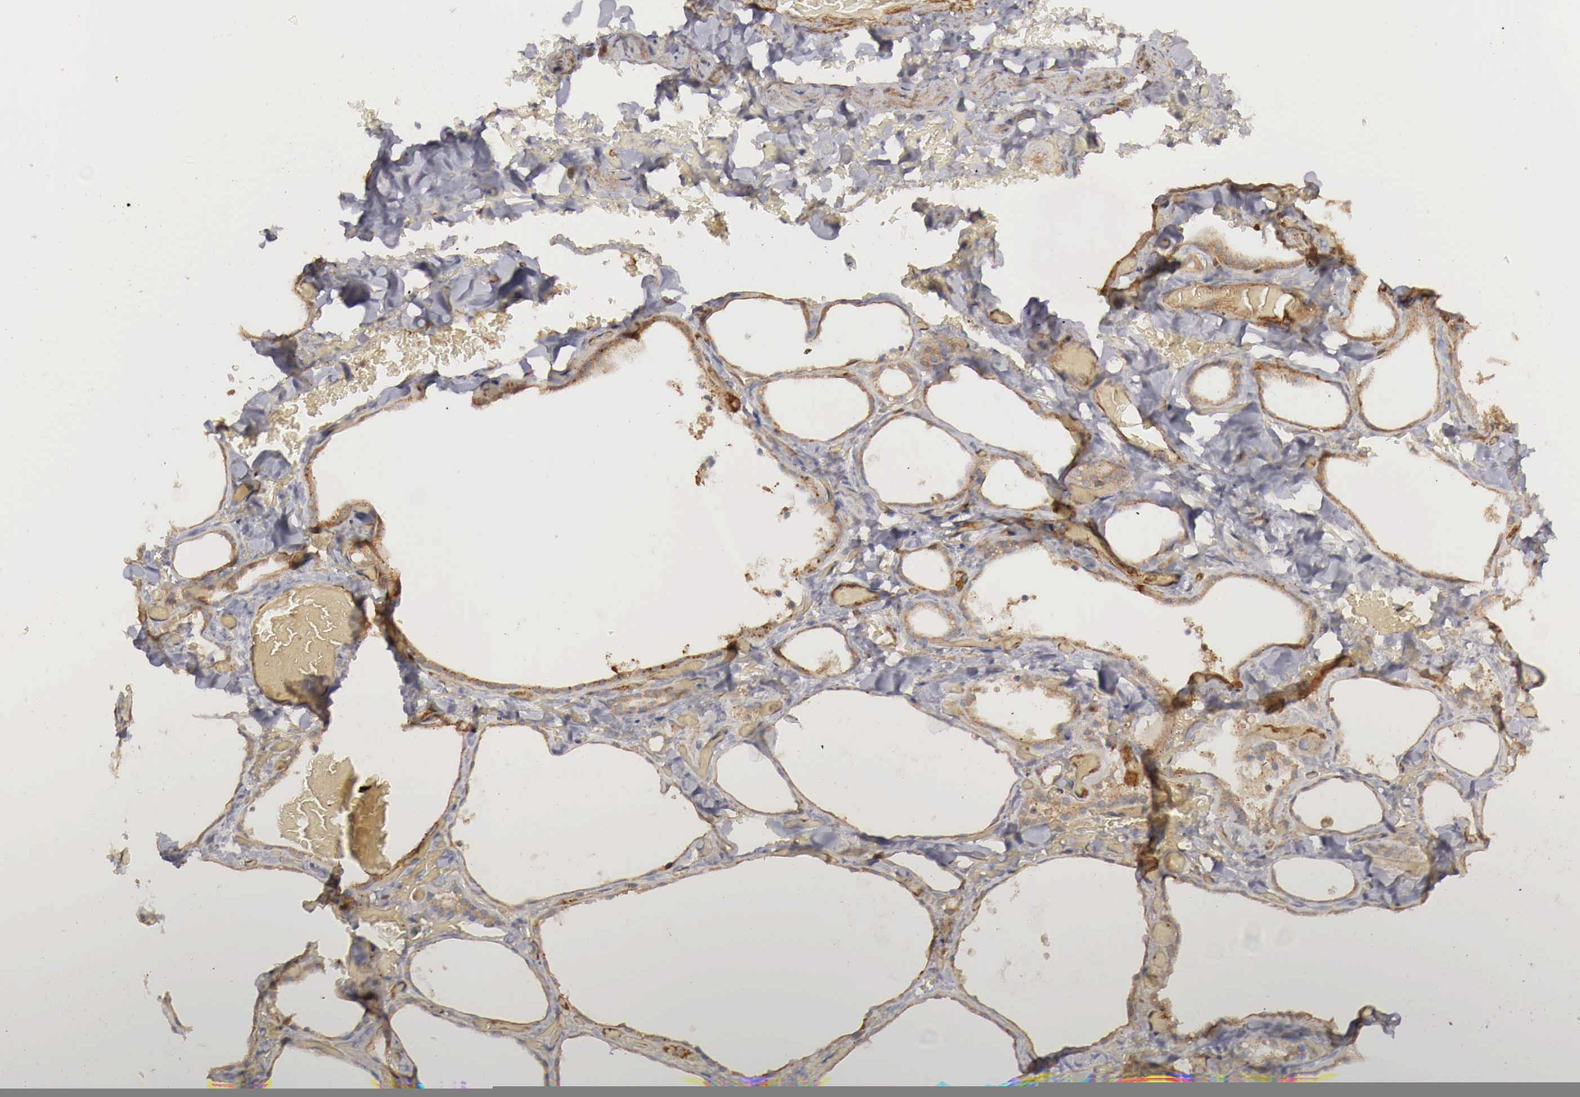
{"staining": {"intensity": "weak", "quantity": ">75%", "location": "cytoplasmic/membranous"}, "tissue": "thyroid gland", "cell_type": "Glandular cells", "image_type": "normal", "snomed": [{"axis": "morphology", "description": "Normal tissue, NOS"}, {"axis": "topography", "description": "Thyroid gland"}], "caption": "A micrograph of thyroid gland stained for a protein displays weak cytoplasmic/membranous brown staining in glandular cells.", "gene": "ARMCX4", "patient": {"sex": "male", "age": 34}}